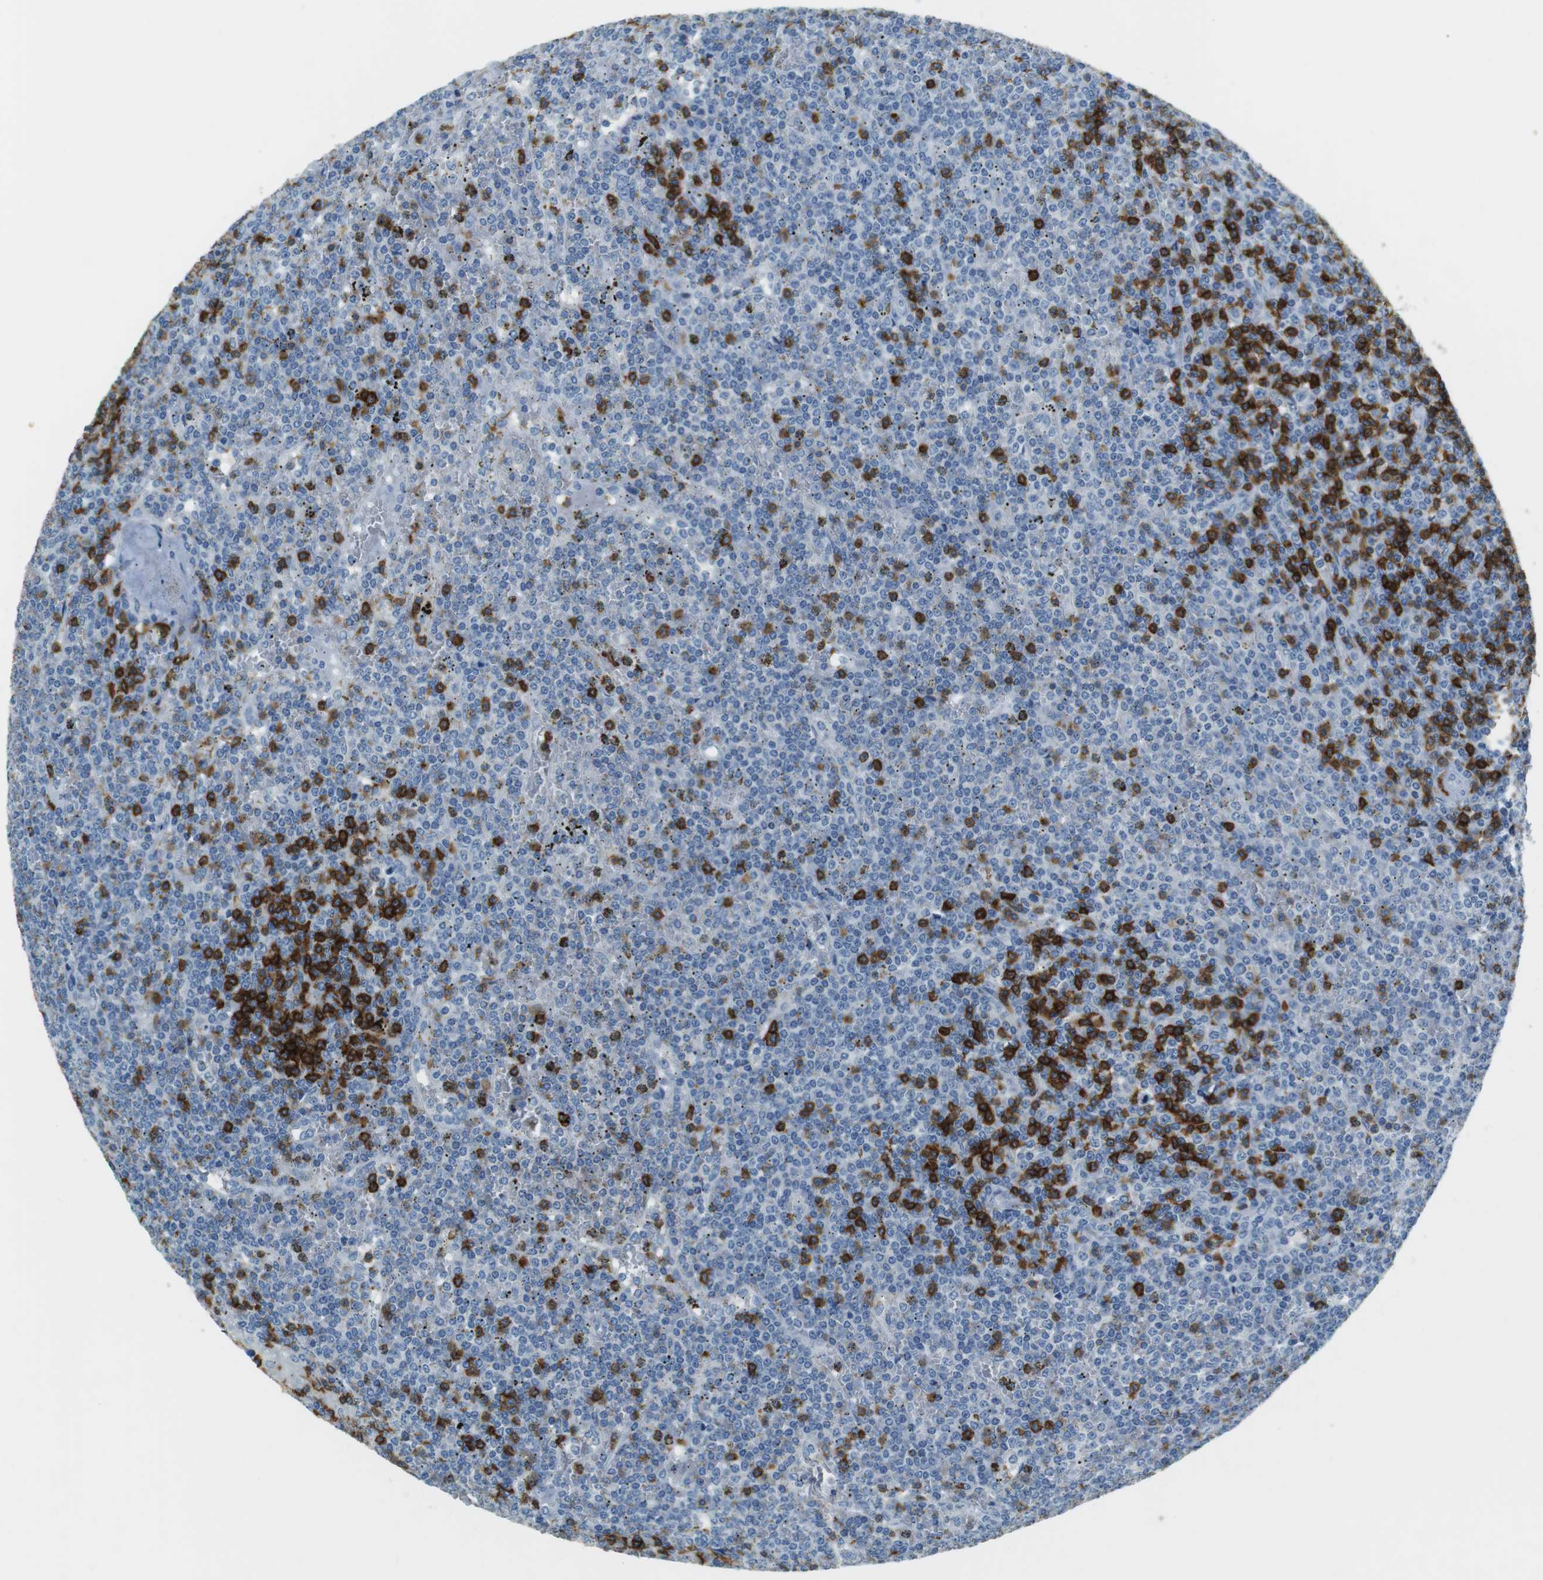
{"staining": {"intensity": "negative", "quantity": "none", "location": "none"}, "tissue": "lymphoma", "cell_type": "Tumor cells", "image_type": "cancer", "snomed": [{"axis": "morphology", "description": "Malignant lymphoma, non-Hodgkin's type, Low grade"}, {"axis": "topography", "description": "Spleen"}], "caption": "This is a image of IHC staining of lymphoma, which shows no expression in tumor cells.", "gene": "LAT", "patient": {"sex": "female", "age": 19}}